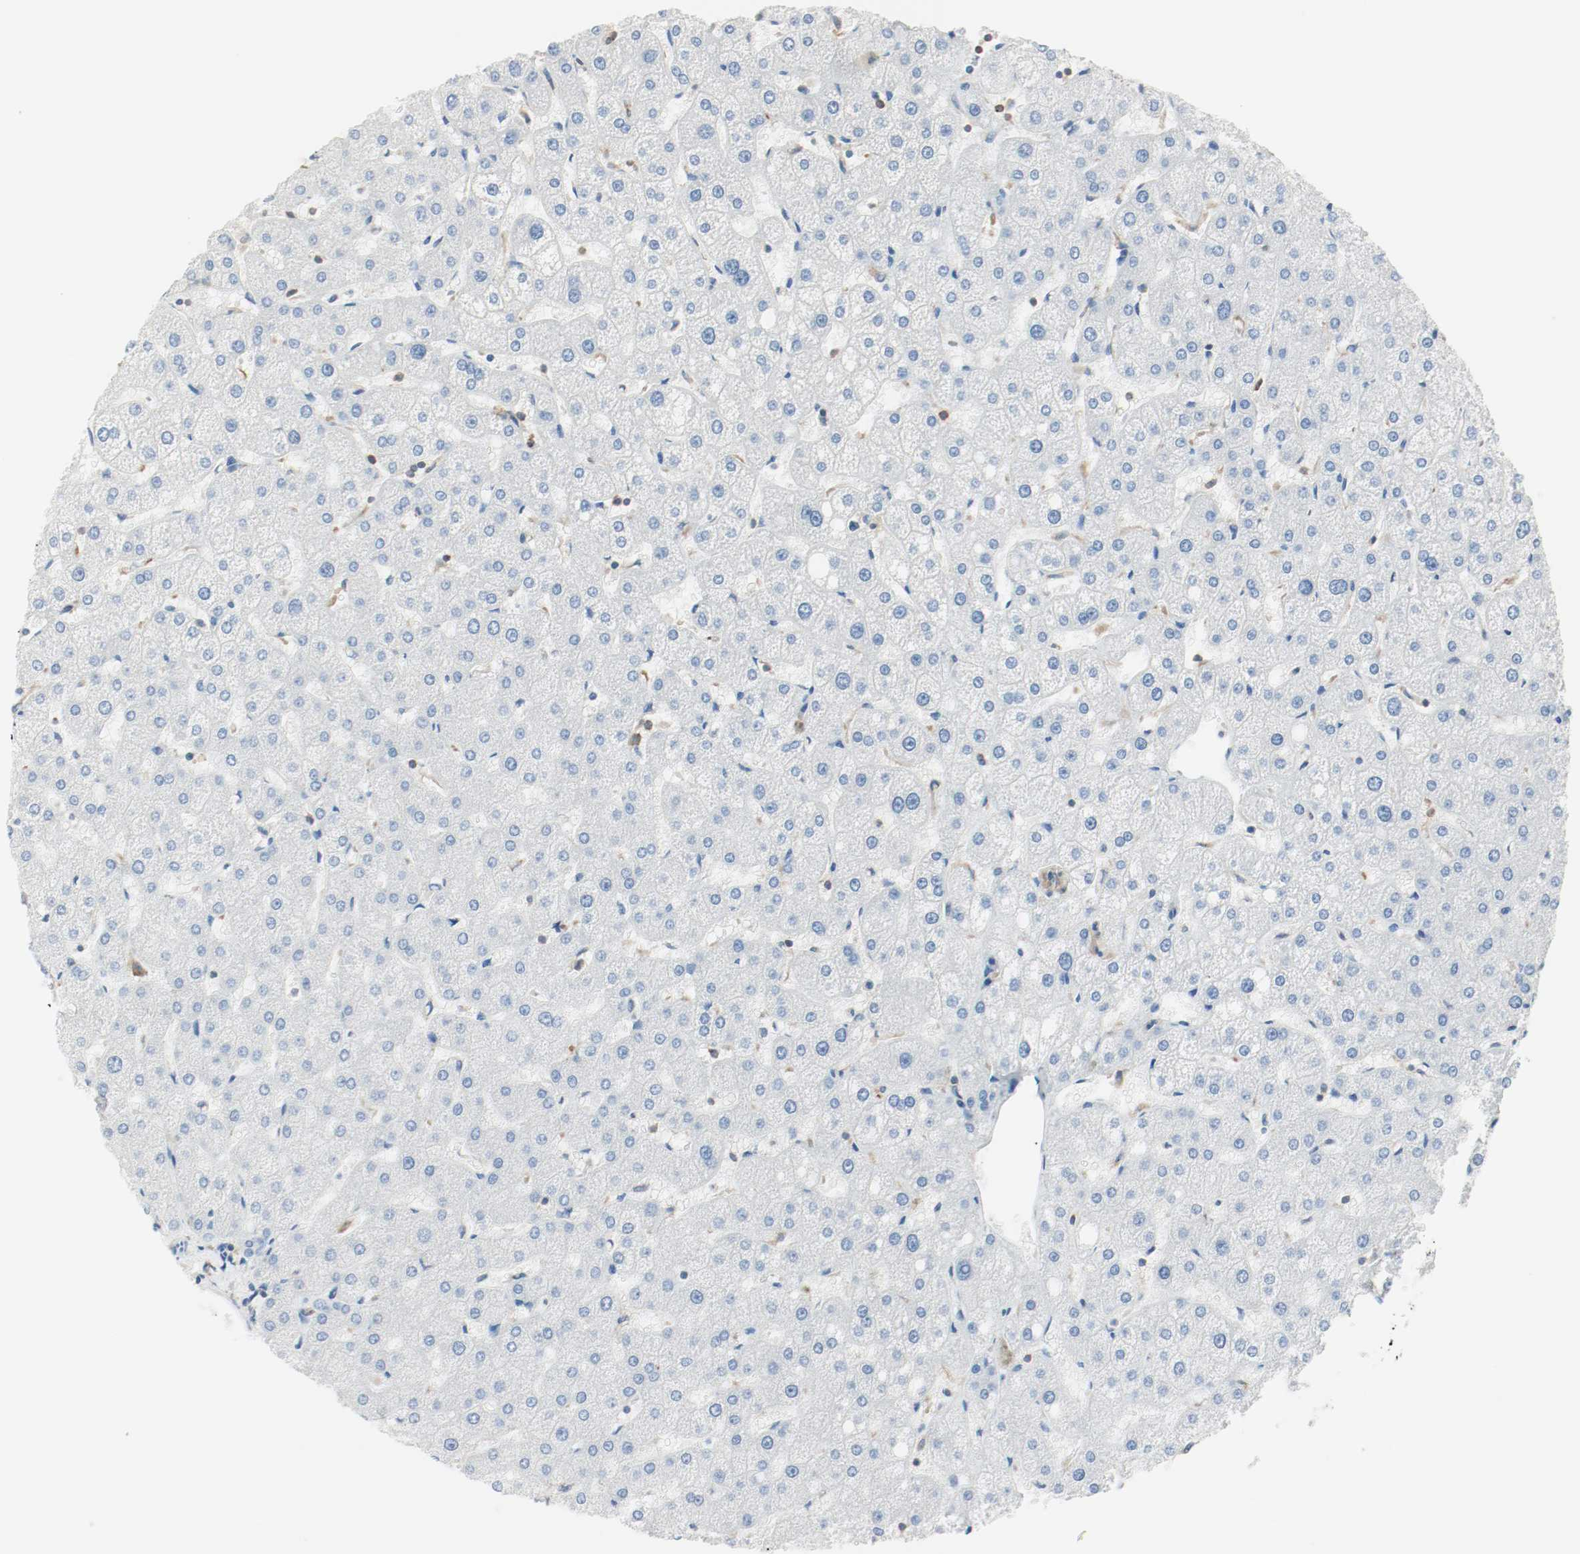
{"staining": {"intensity": "negative", "quantity": "none", "location": "none"}, "tissue": "liver", "cell_type": "Cholangiocytes", "image_type": "normal", "snomed": [{"axis": "morphology", "description": "Normal tissue, NOS"}, {"axis": "topography", "description": "Liver"}], "caption": "DAB (3,3'-diaminobenzidine) immunohistochemical staining of normal liver shows no significant expression in cholangiocytes. (DAB (3,3'-diaminobenzidine) IHC, high magnification).", "gene": "ARPC1B", "patient": {"sex": "male", "age": 67}}